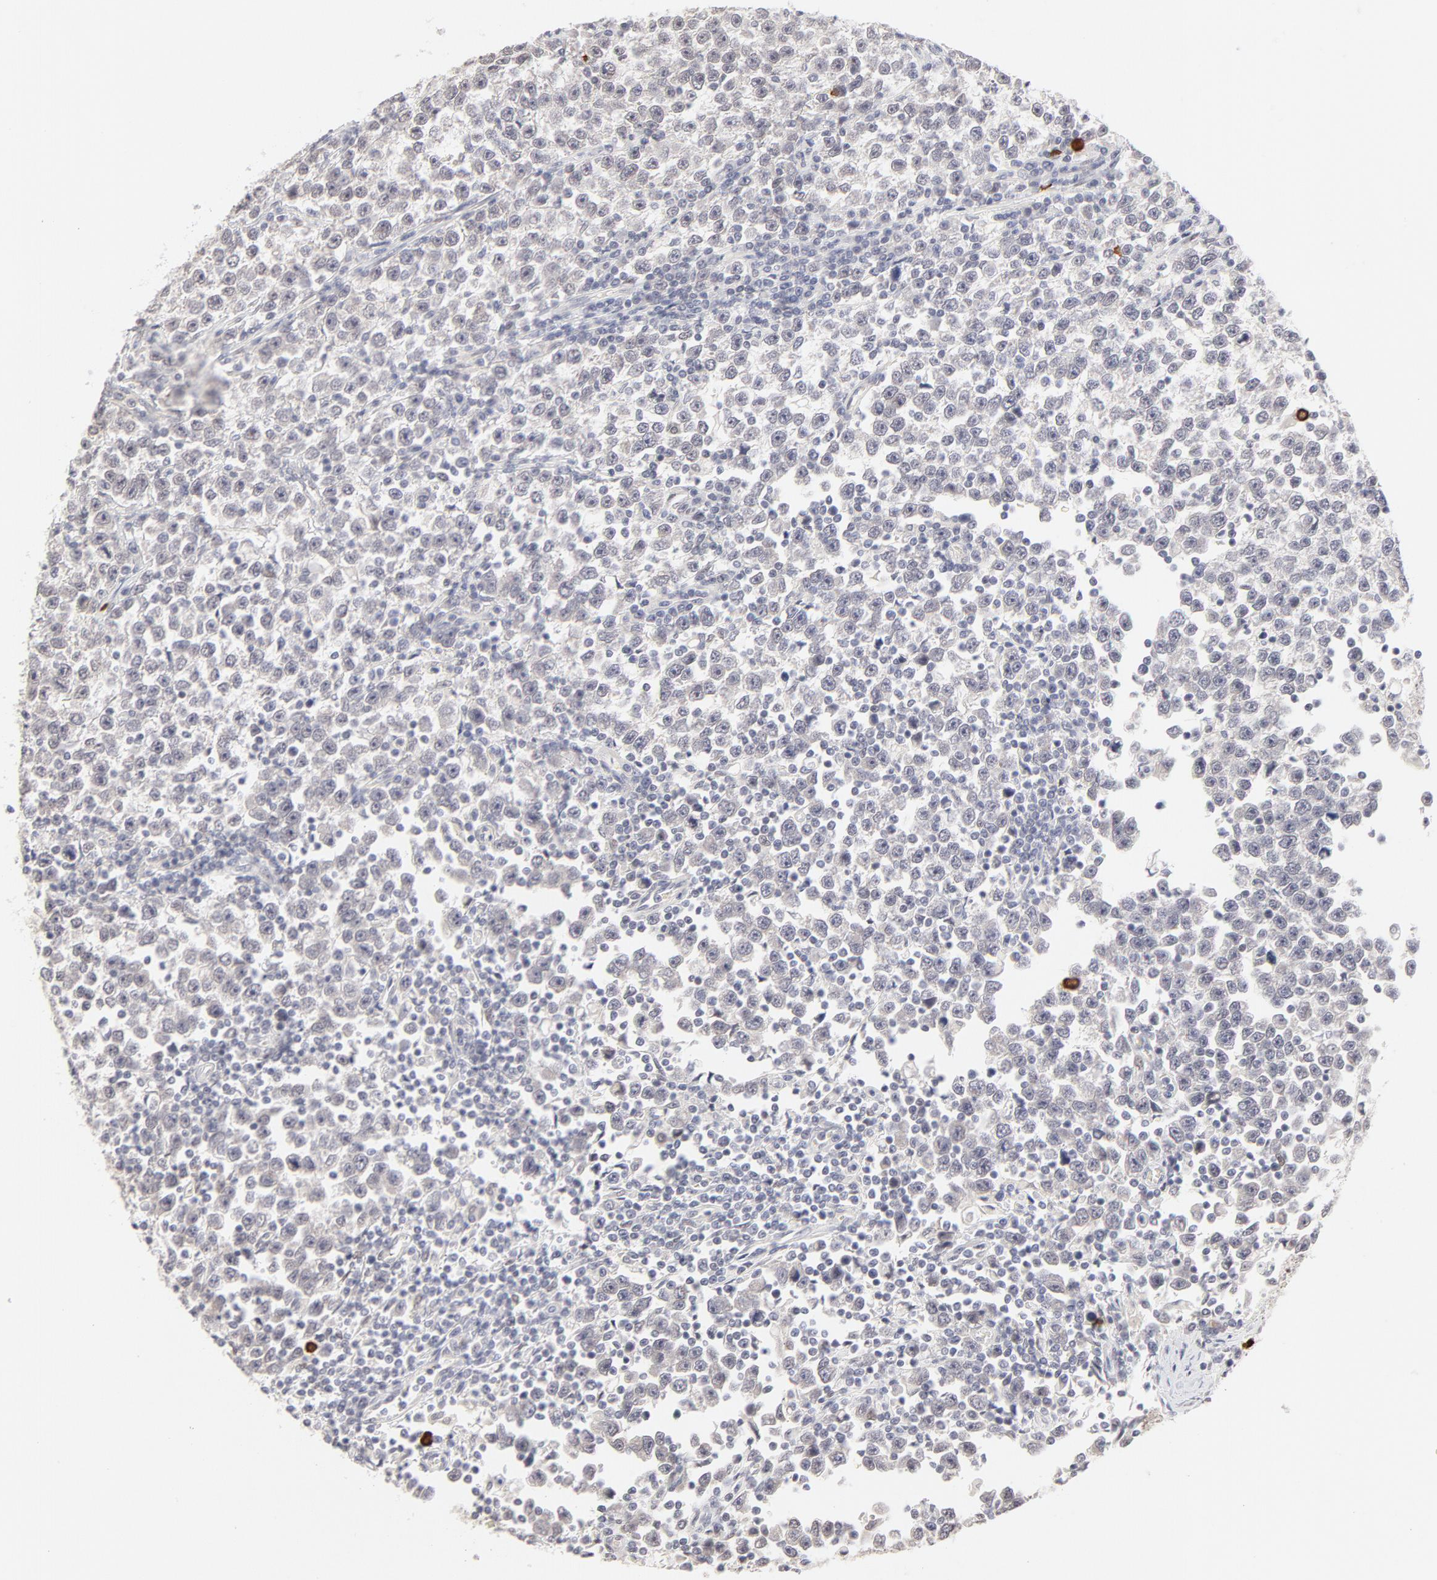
{"staining": {"intensity": "negative", "quantity": "none", "location": "none"}, "tissue": "testis cancer", "cell_type": "Tumor cells", "image_type": "cancer", "snomed": [{"axis": "morphology", "description": "Seminoma, NOS"}, {"axis": "topography", "description": "Testis"}], "caption": "DAB immunohistochemical staining of testis cancer shows no significant positivity in tumor cells. Brightfield microscopy of immunohistochemistry (IHC) stained with DAB (3,3'-diaminobenzidine) (brown) and hematoxylin (blue), captured at high magnification.", "gene": "PBX3", "patient": {"sex": "male", "age": 43}}